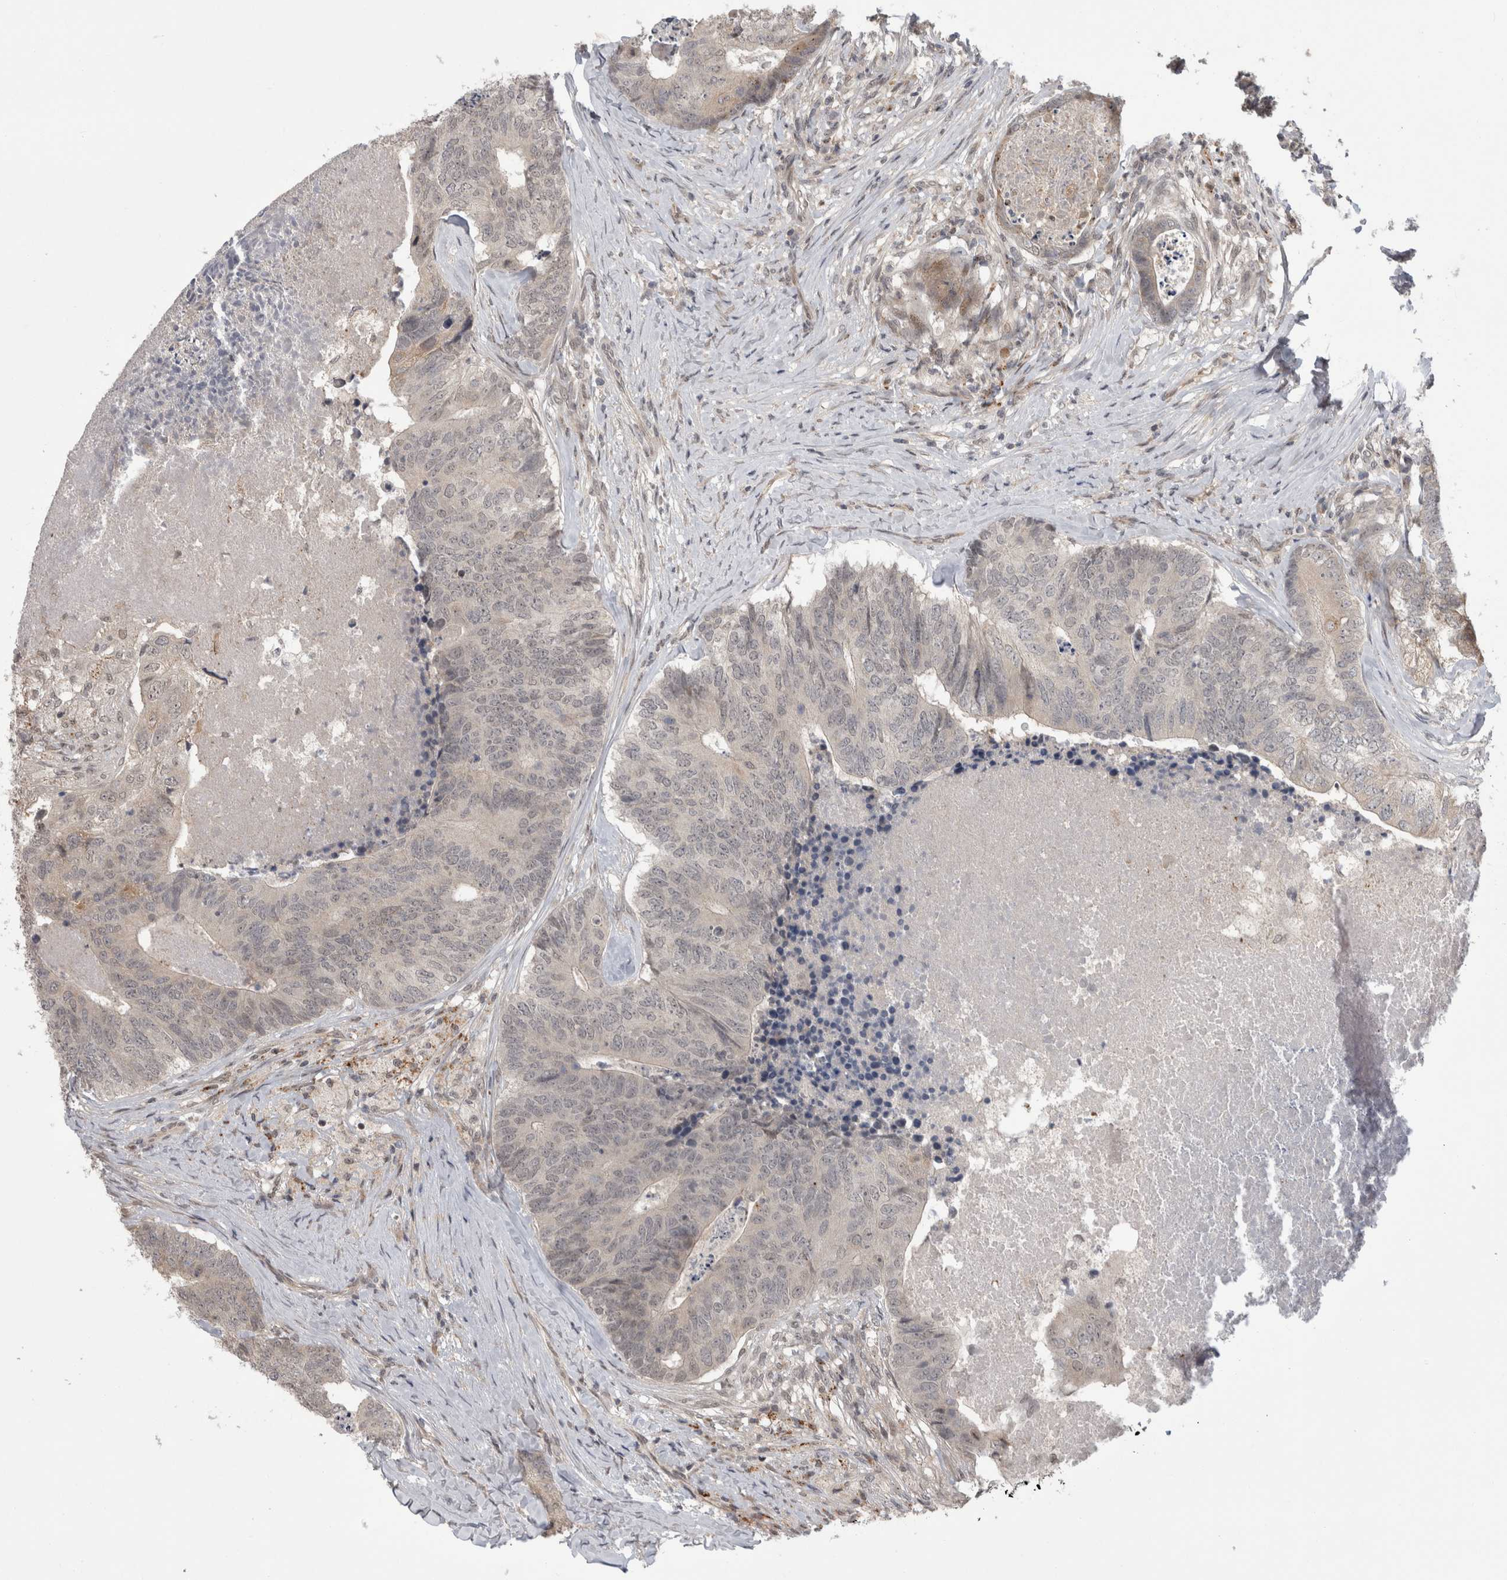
{"staining": {"intensity": "negative", "quantity": "none", "location": "none"}, "tissue": "colorectal cancer", "cell_type": "Tumor cells", "image_type": "cancer", "snomed": [{"axis": "morphology", "description": "Adenocarcinoma, NOS"}, {"axis": "topography", "description": "Colon"}], "caption": "This is an immunohistochemistry photomicrograph of colorectal adenocarcinoma. There is no staining in tumor cells.", "gene": "MTBP", "patient": {"sex": "female", "age": 67}}